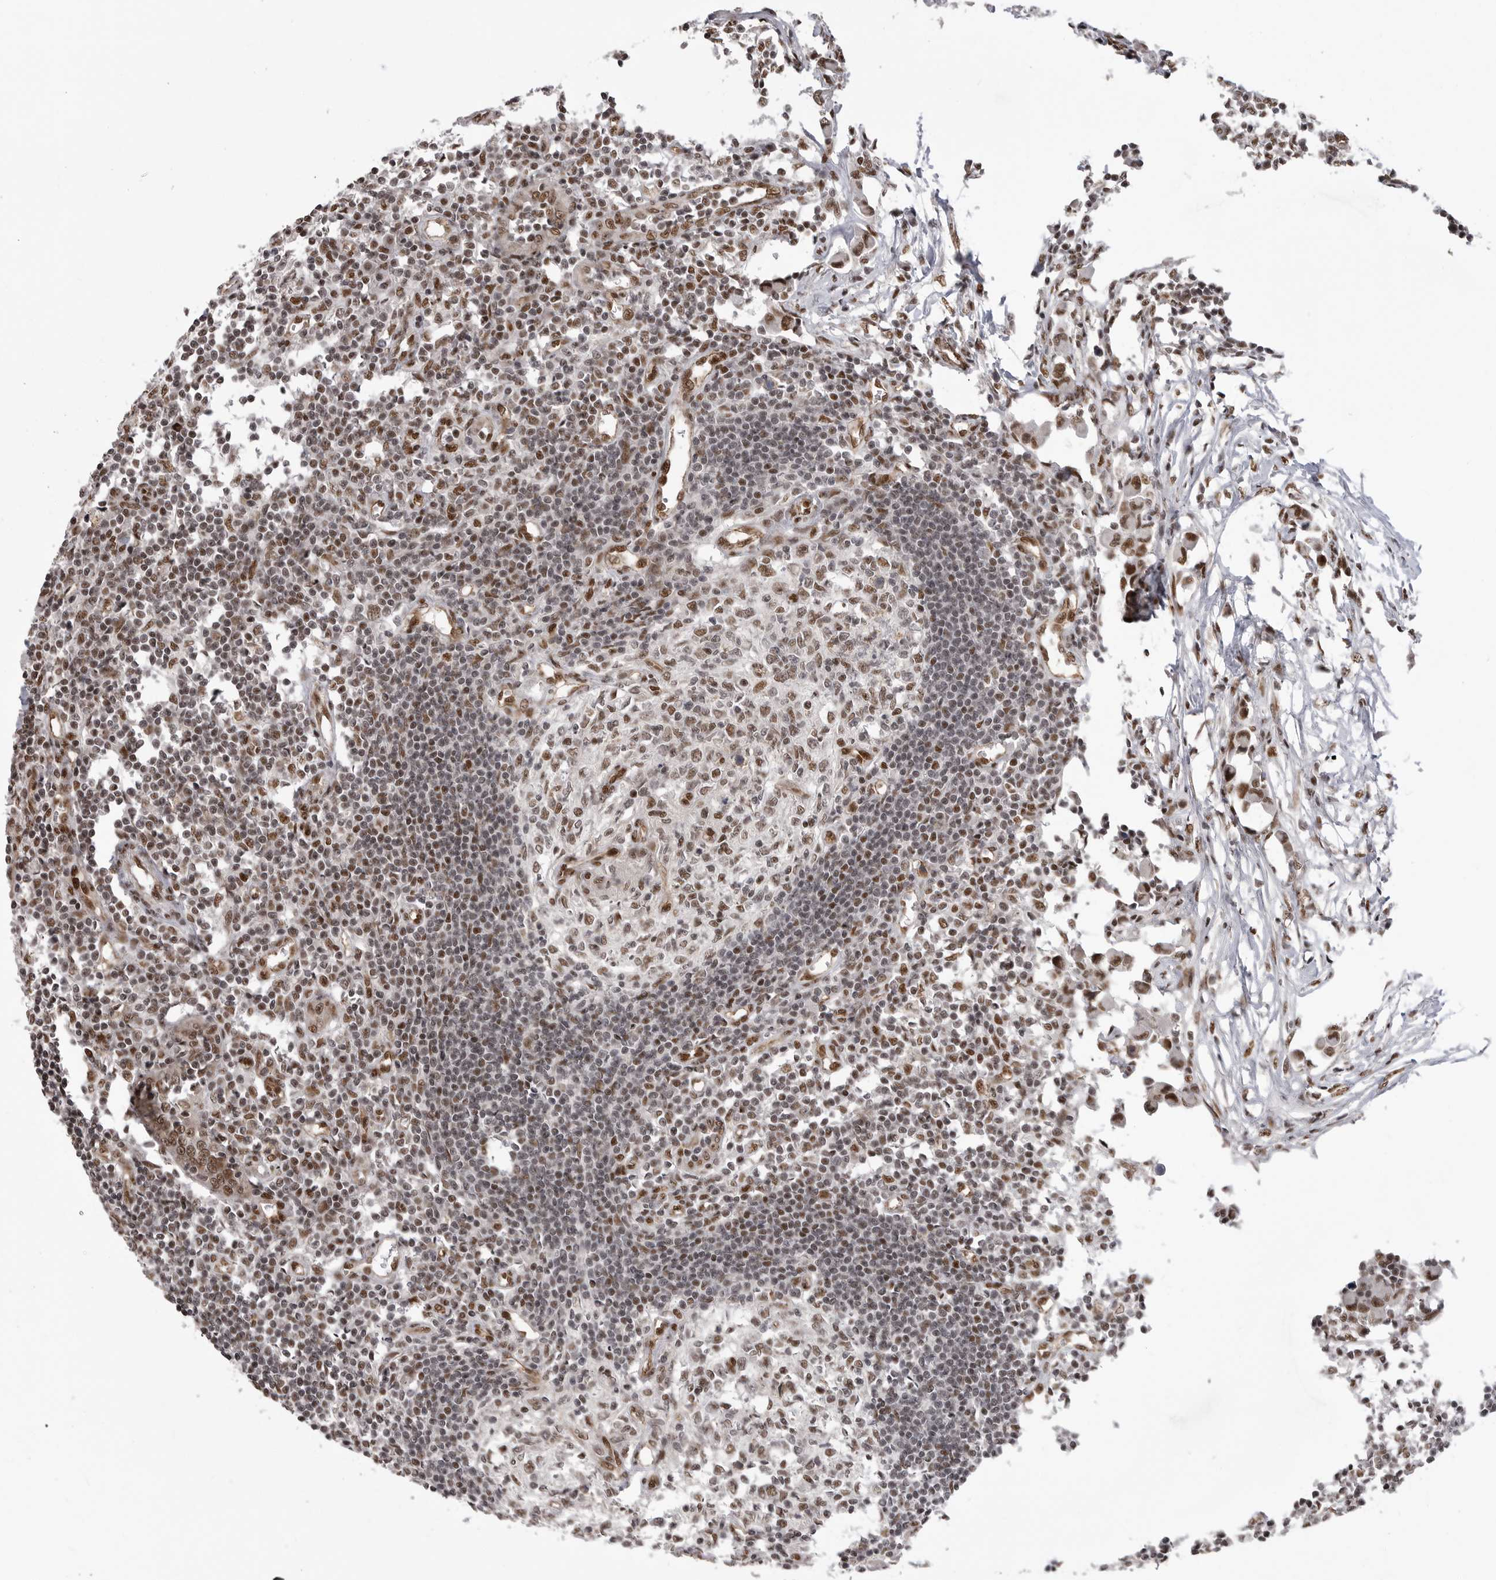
{"staining": {"intensity": "strong", "quantity": ">75%", "location": "nuclear"}, "tissue": "lymph node", "cell_type": "Germinal center cells", "image_type": "normal", "snomed": [{"axis": "morphology", "description": "Normal tissue, NOS"}, {"axis": "morphology", "description": "Malignant melanoma, Metastatic site"}, {"axis": "topography", "description": "Lymph node"}], "caption": "IHC (DAB (3,3'-diaminobenzidine)) staining of unremarkable human lymph node displays strong nuclear protein expression in about >75% of germinal center cells. The protein is stained brown, and the nuclei are stained in blue (DAB IHC with brightfield microscopy, high magnification).", "gene": "PPP1R8", "patient": {"sex": "male", "age": 41}}